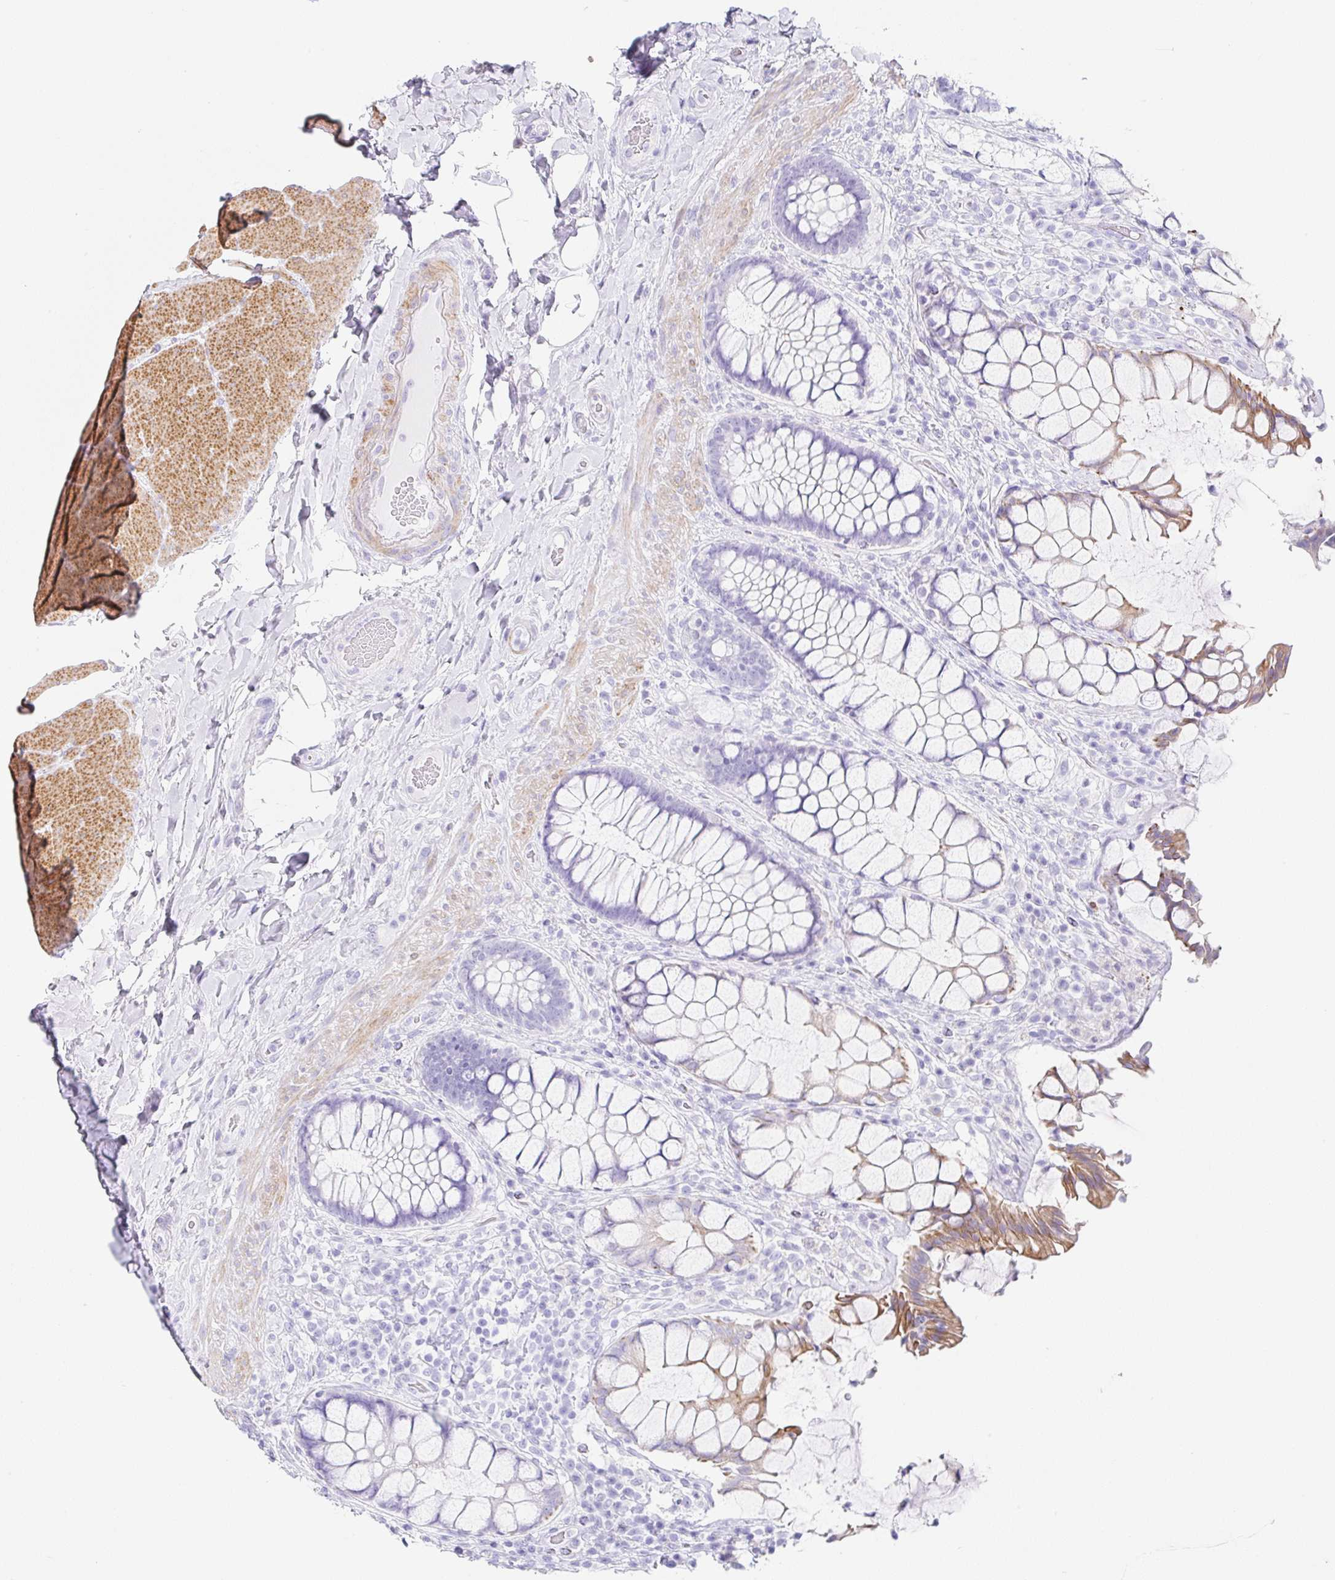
{"staining": {"intensity": "moderate", "quantity": "<25%", "location": "cytoplasmic/membranous"}, "tissue": "rectum", "cell_type": "Glandular cells", "image_type": "normal", "snomed": [{"axis": "morphology", "description": "Normal tissue, NOS"}, {"axis": "topography", "description": "Rectum"}], "caption": "Immunohistochemistry image of benign rectum: human rectum stained using immunohistochemistry reveals low levels of moderate protein expression localized specifically in the cytoplasmic/membranous of glandular cells, appearing as a cytoplasmic/membranous brown color.", "gene": "CLDND2", "patient": {"sex": "female", "age": 58}}